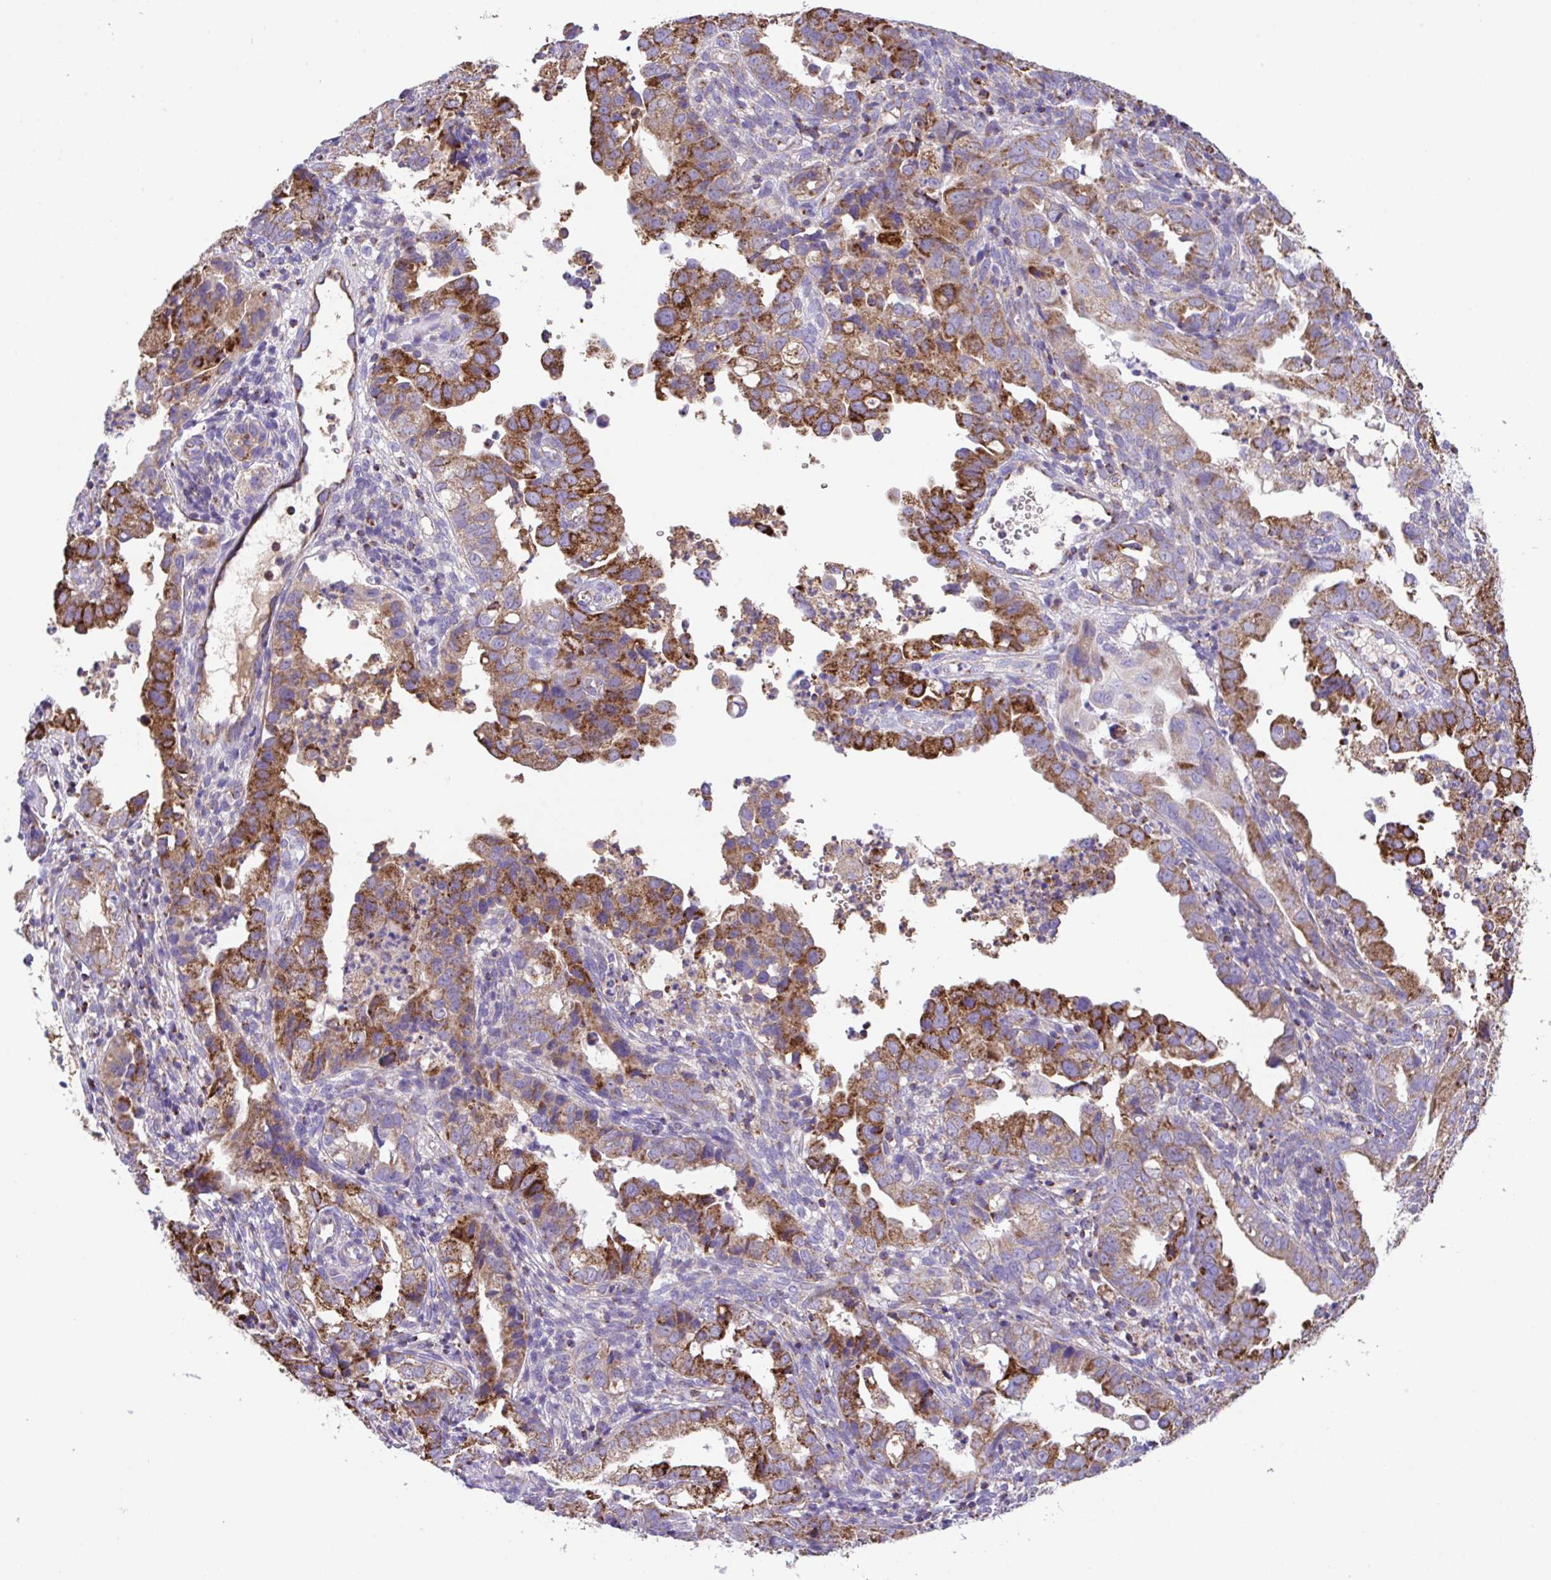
{"staining": {"intensity": "strong", "quantity": "25%-75%", "location": "cytoplasmic/membranous"}, "tissue": "endometrial cancer", "cell_type": "Tumor cells", "image_type": "cancer", "snomed": [{"axis": "morphology", "description": "Adenocarcinoma, NOS"}, {"axis": "topography", "description": "Endometrium"}], "caption": "Protein expression analysis of adenocarcinoma (endometrial) shows strong cytoplasmic/membranous staining in approximately 25%-75% of tumor cells.", "gene": "PCMTD2", "patient": {"sex": "female", "age": 57}}